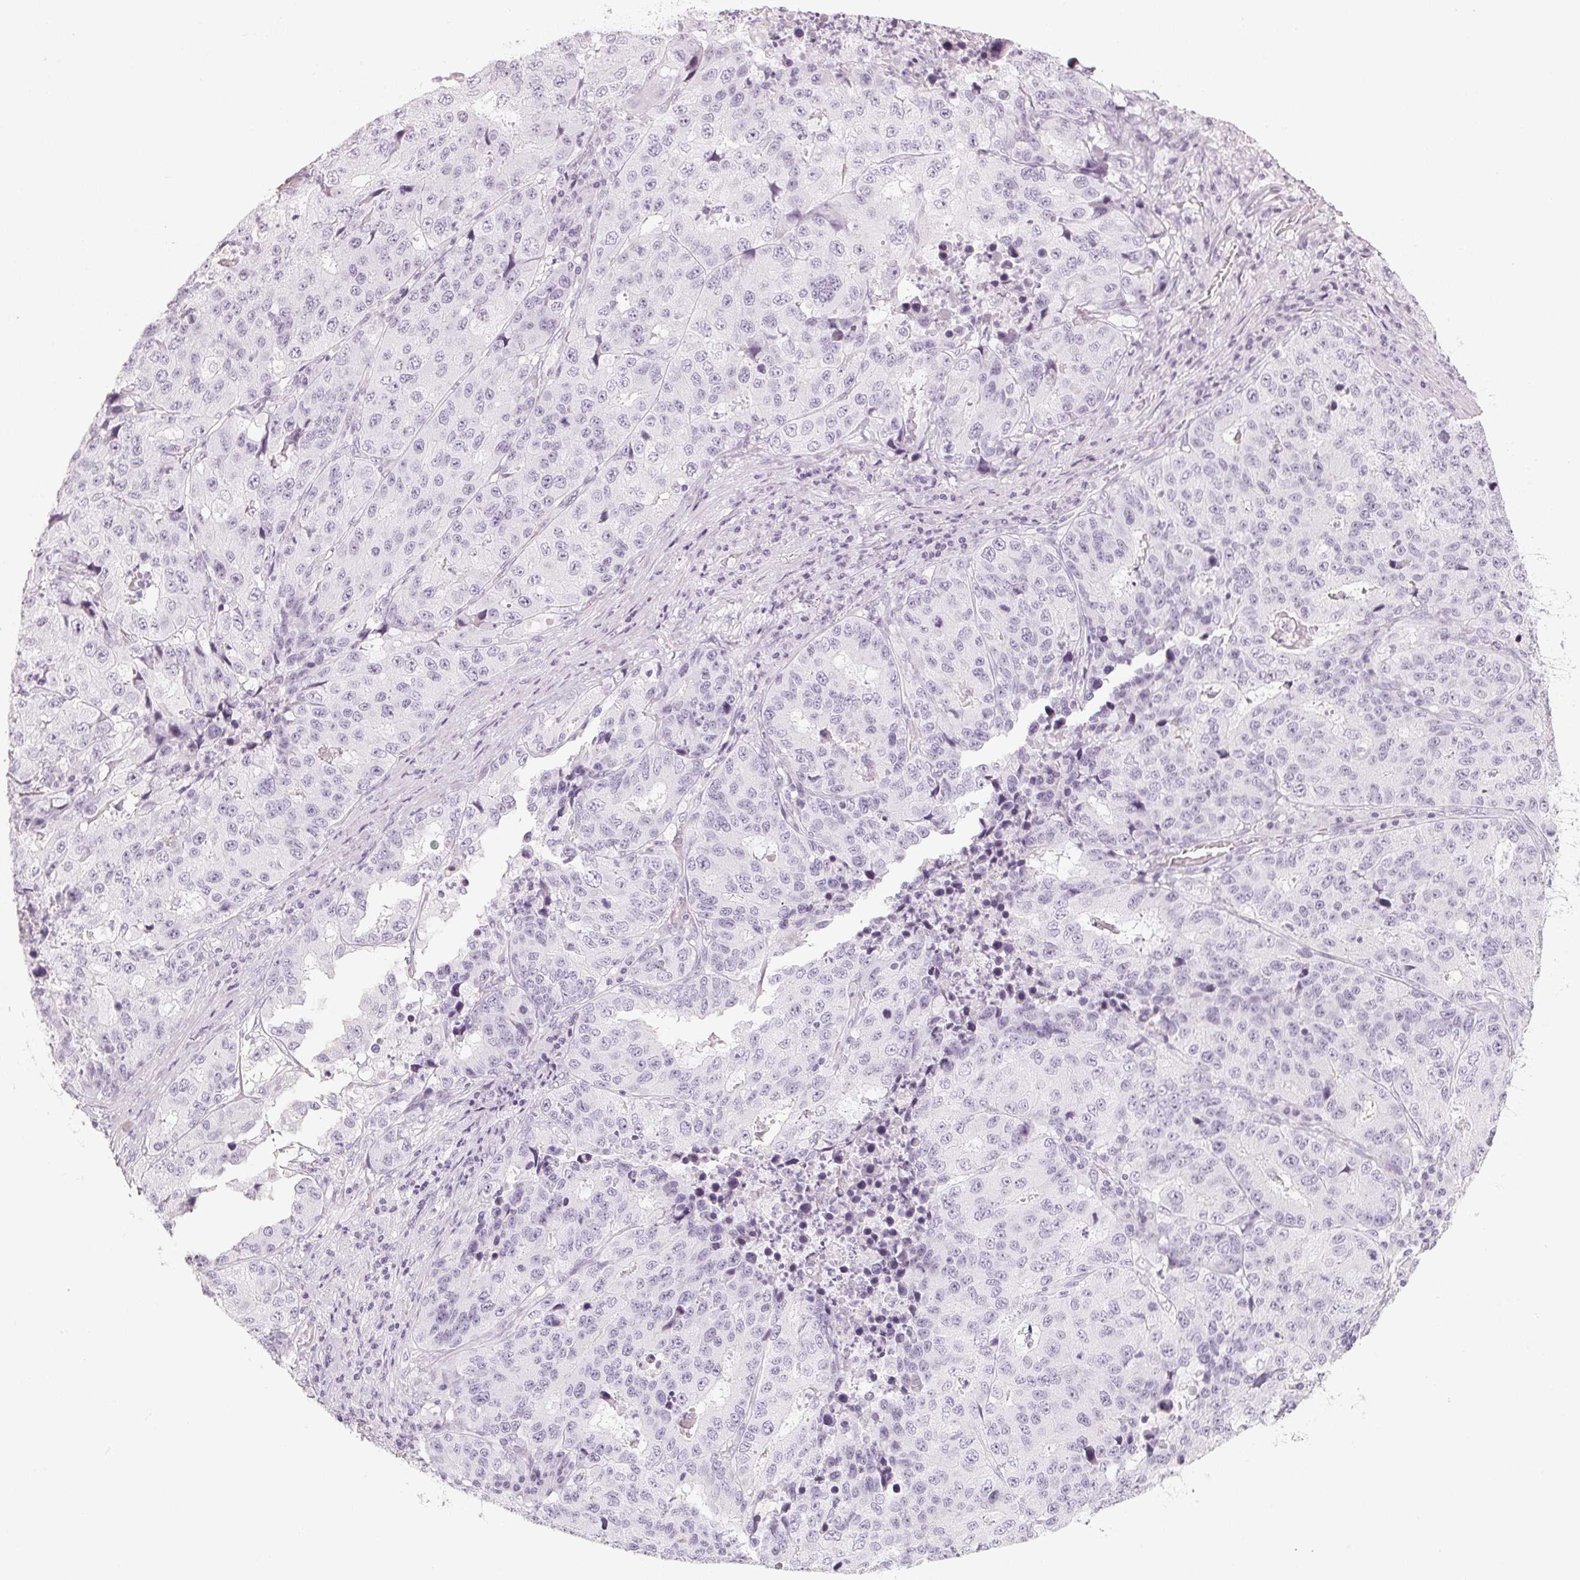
{"staining": {"intensity": "negative", "quantity": "none", "location": "none"}, "tissue": "stomach cancer", "cell_type": "Tumor cells", "image_type": "cancer", "snomed": [{"axis": "morphology", "description": "Adenocarcinoma, NOS"}, {"axis": "topography", "description": "Stomach"}], "caption": "High power microscopy photomicrograph of an IHC histopathology image of stomach cancer (adenocarcinoma), revealing no significant staining in tumor cells.", "gene": "SLC22A8", "patient": {"sex": "male", "age": 71}}